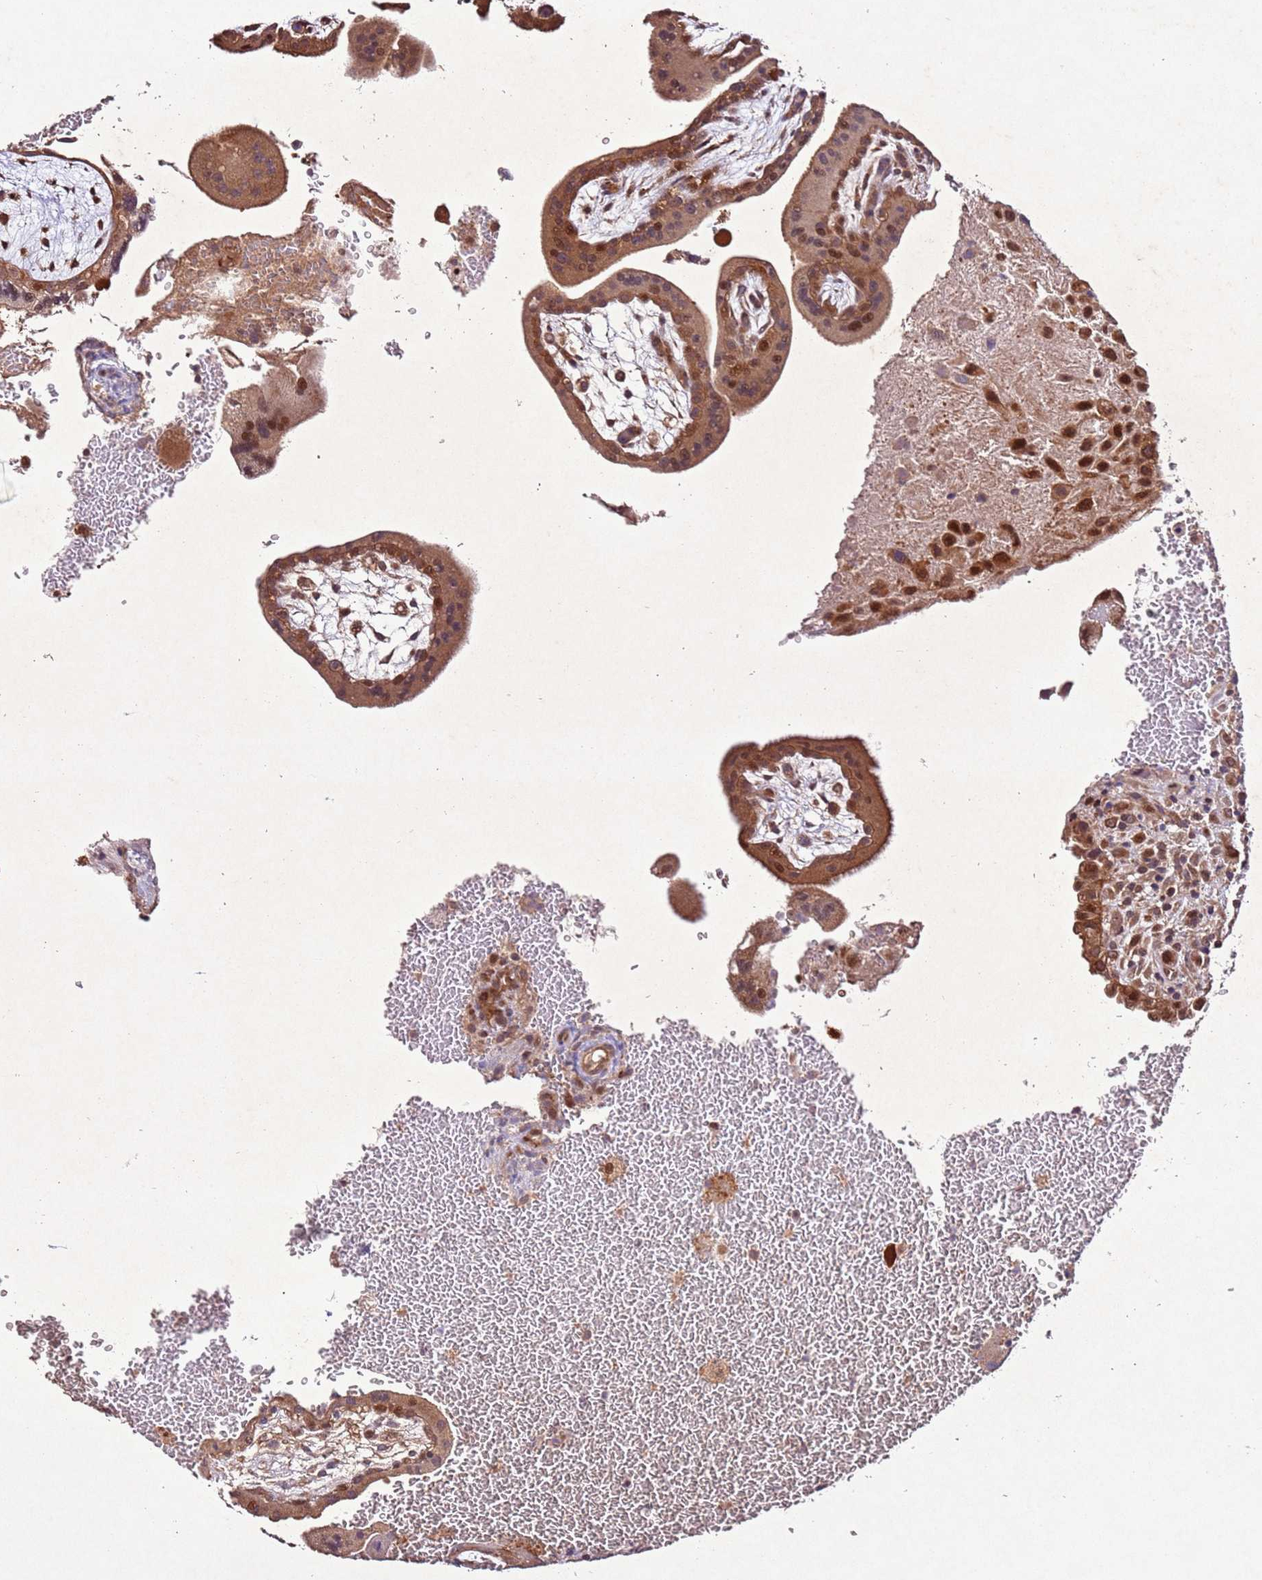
{"staining": {"intensity": "moderate", "quantity": ">75%", "location": "cytoplasmic/membranous"}, "tissue": "placenta", "cell_type": "Trophoblastic cells", "image_type": "normal", "snomed": [{"axis": "morphology", "description": "Normal tissue, NOS"}, {"axis": "topography", "description": "Placenta"}], "caption": "A micrograph showing moderate cytoplasmic/membranous staining in about >75% of trophoblastic cells in unremarkable placenta, as visualized by brown immunohistochemical staining.", "gene": "PTMA", "patient": {"sex": "female", "age": 35}}